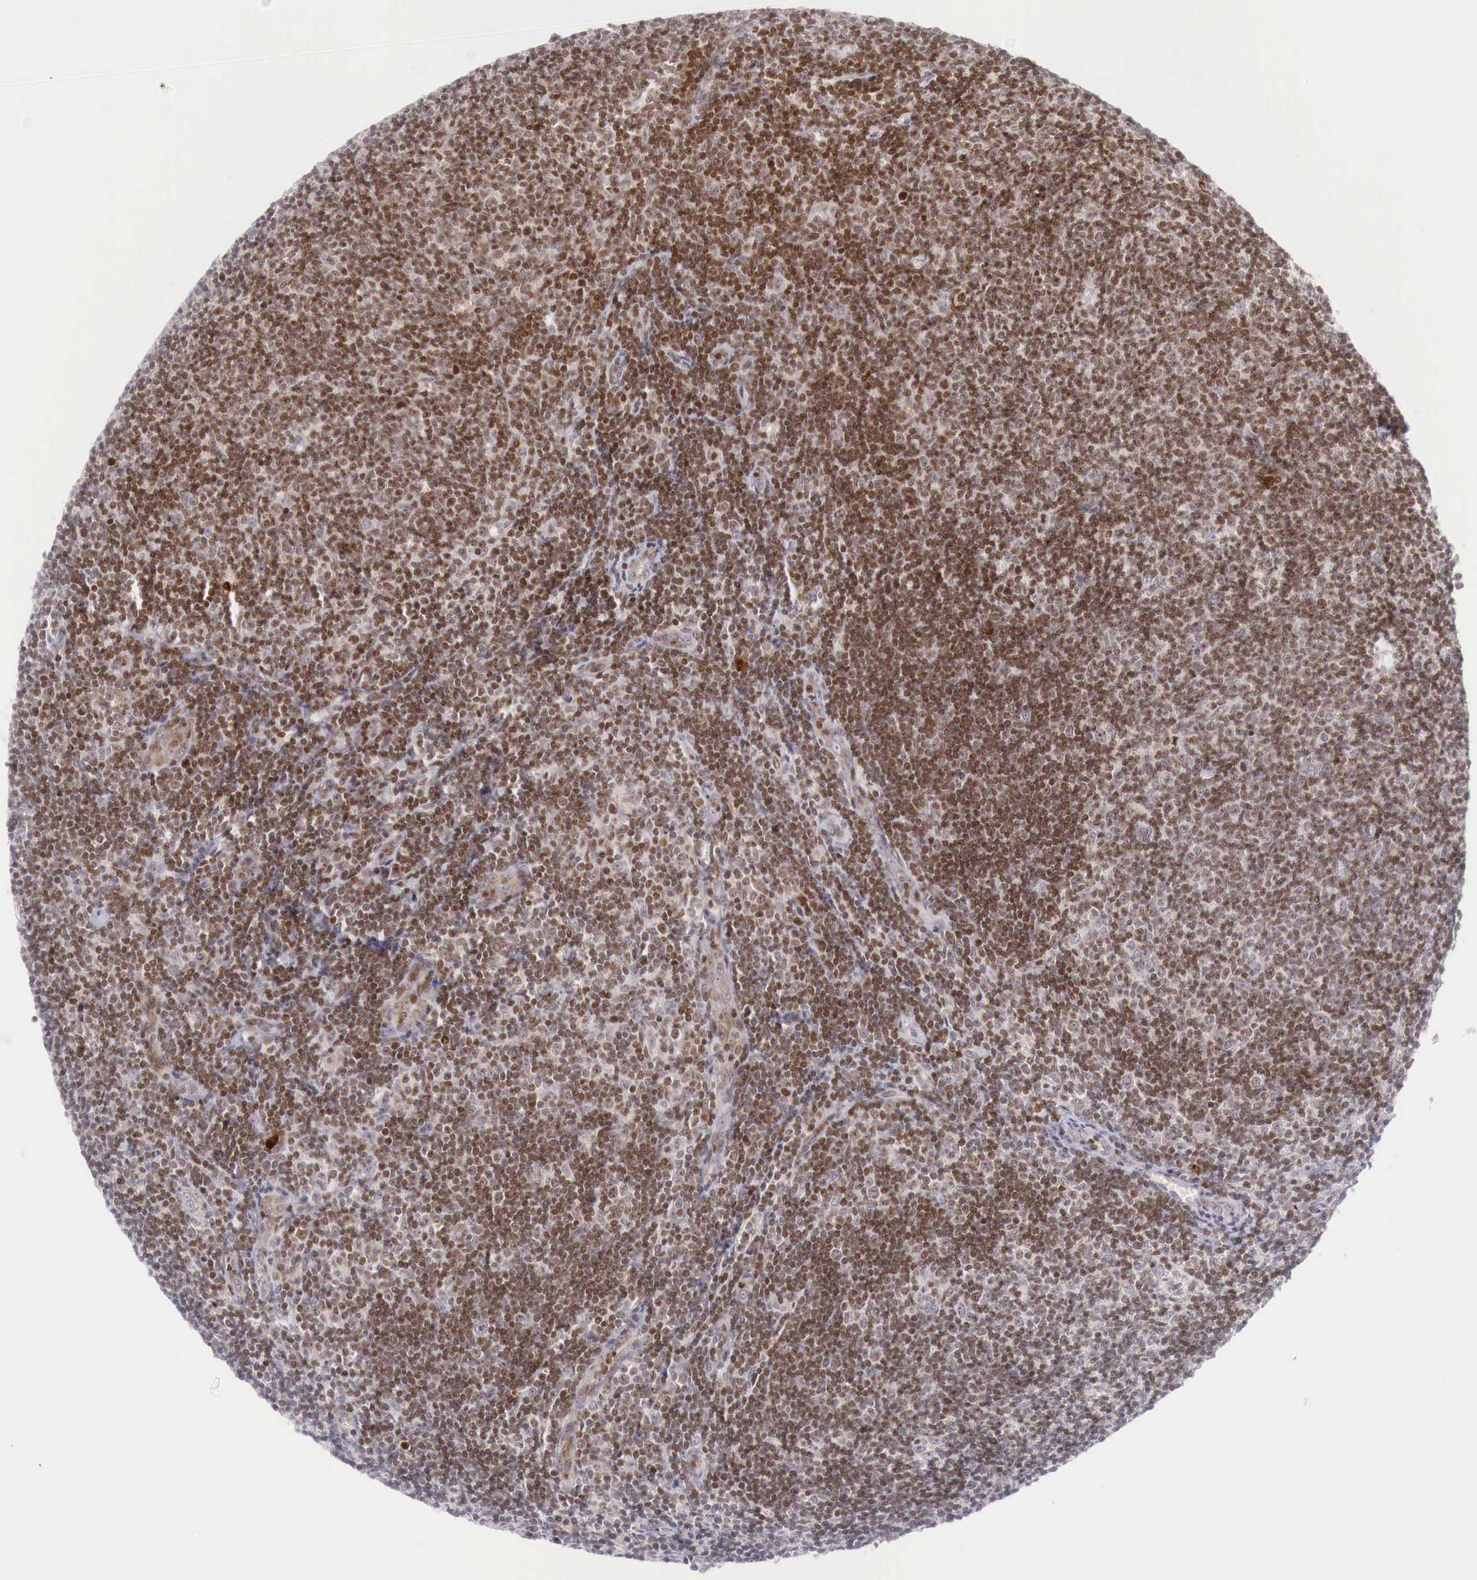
{"staining": {"intensity": "moderate", "quantity": ">75%", "location": "nuclear"}, "tissue": "lymphoma", "cell_type": "Tumor cells", "image_type": "cancer", "snomed": [{"axis": "morphology", "description": "Malignant lymphoma, non-Hodgkin's type, Low grade"}, {"axis": "topography", "description": "Lymph node"}], "caption": "The histopathology image demonstrates immunohistochemical staining of low-grade malignant lymphoma, non-Hodgkin's type. There is moderate nuclear expression is identified in about >75% of tumor cells.", "gene": "CLCN5", "patient": {"sex": "male", "age": 49}}